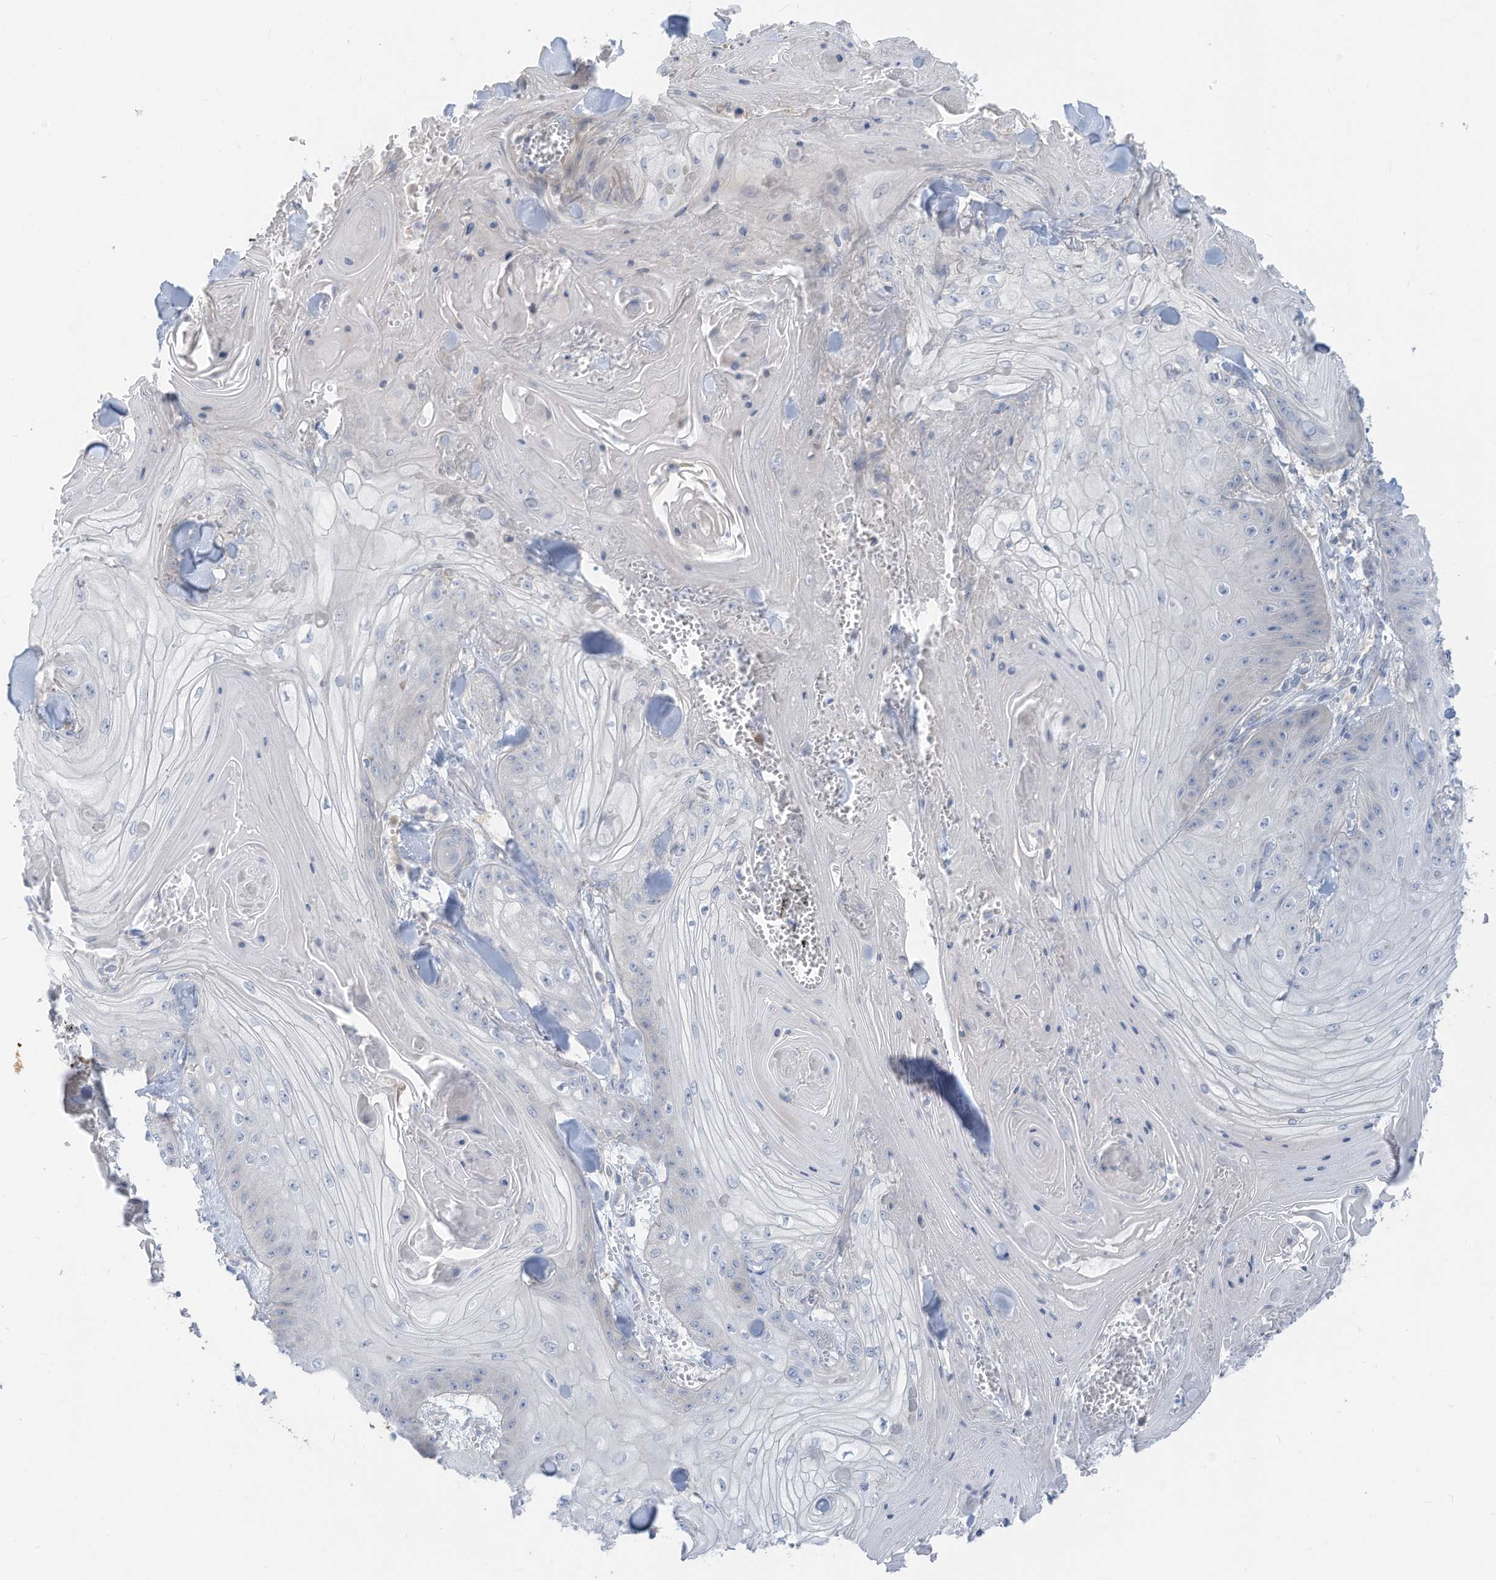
{"staining": {"intensity": "negative", "quantity": "none", "location": "none"}, "tissue": "skin cancer", "cell_type": "Tumor cells", "image_type": "cancer", "snomed": [{"axis": "morphology", "description": "Squamous cell carcinoma, NOS"}, {"axis": "topography", "description": "Skin"}], "caption": "Immunohistochemistry photomicrograph of skin cancer (squamous cell carcinoma) stained for a protein (brown), which displays no expression in tumor cells.", "gene": "GTPBP2", "patient": {"sex": "male", "age": 74}}